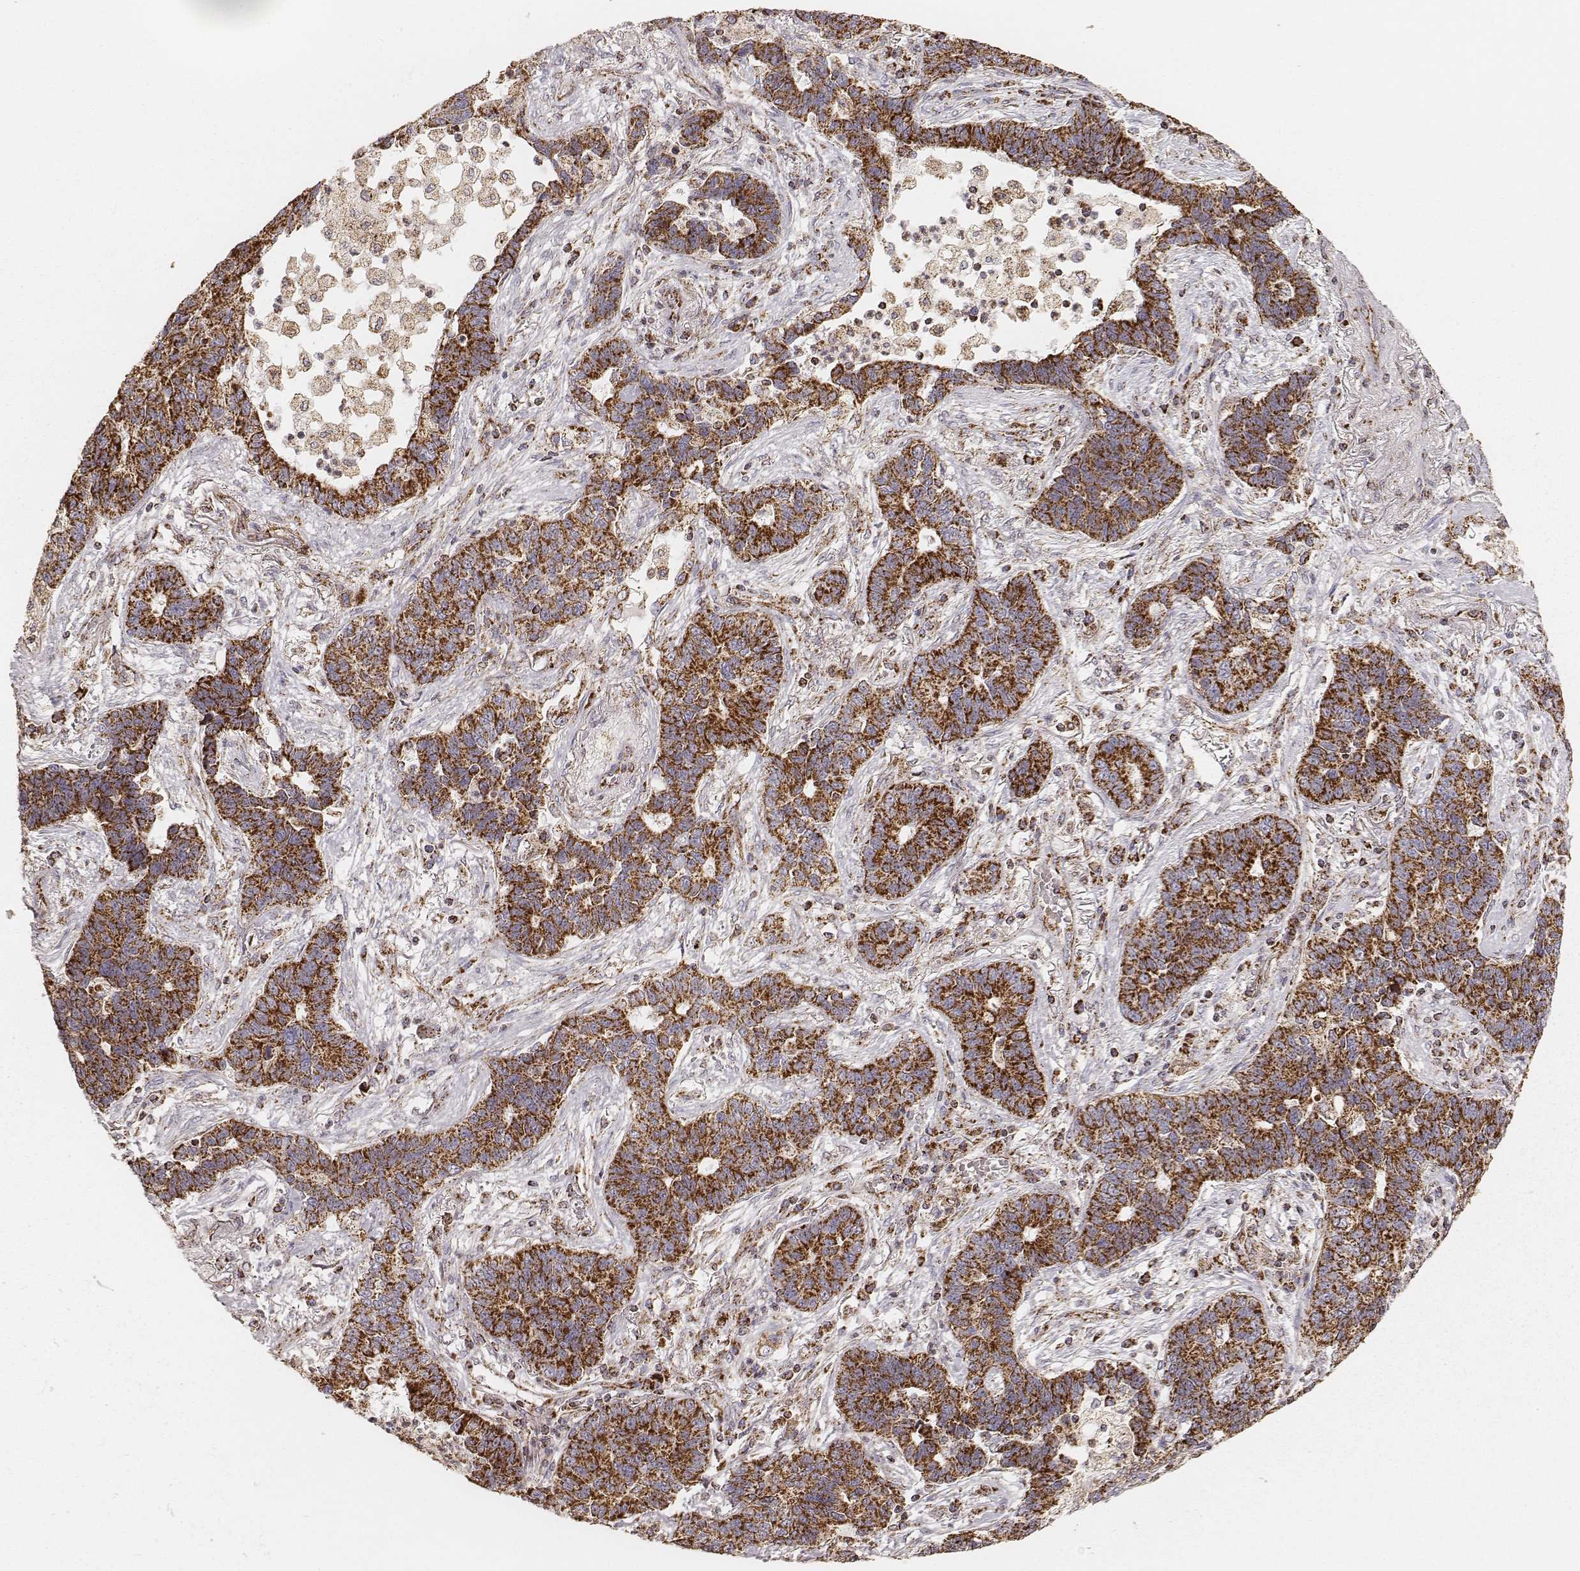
{"staining": {"intensity": "strong", "quantity": ">75%", "location": "cytoplasmic/membranous"}, "tissue": "lung cancer", "cell_type": "Tumor cells", "image_type": "cancer", "snomed": [{"axis": "morphology", "description": "Adenocarcinoma, NOS"}, {"axis": "topography", "description": "Lung"}], "caption": "About >75% of tumor cells in human lung cancer display strong cytoplasmic/membranous protein staining as visualized by brown immunohistochemical staining.", "gene": "CS", "patient": {"sex": "female", "age": 57}}